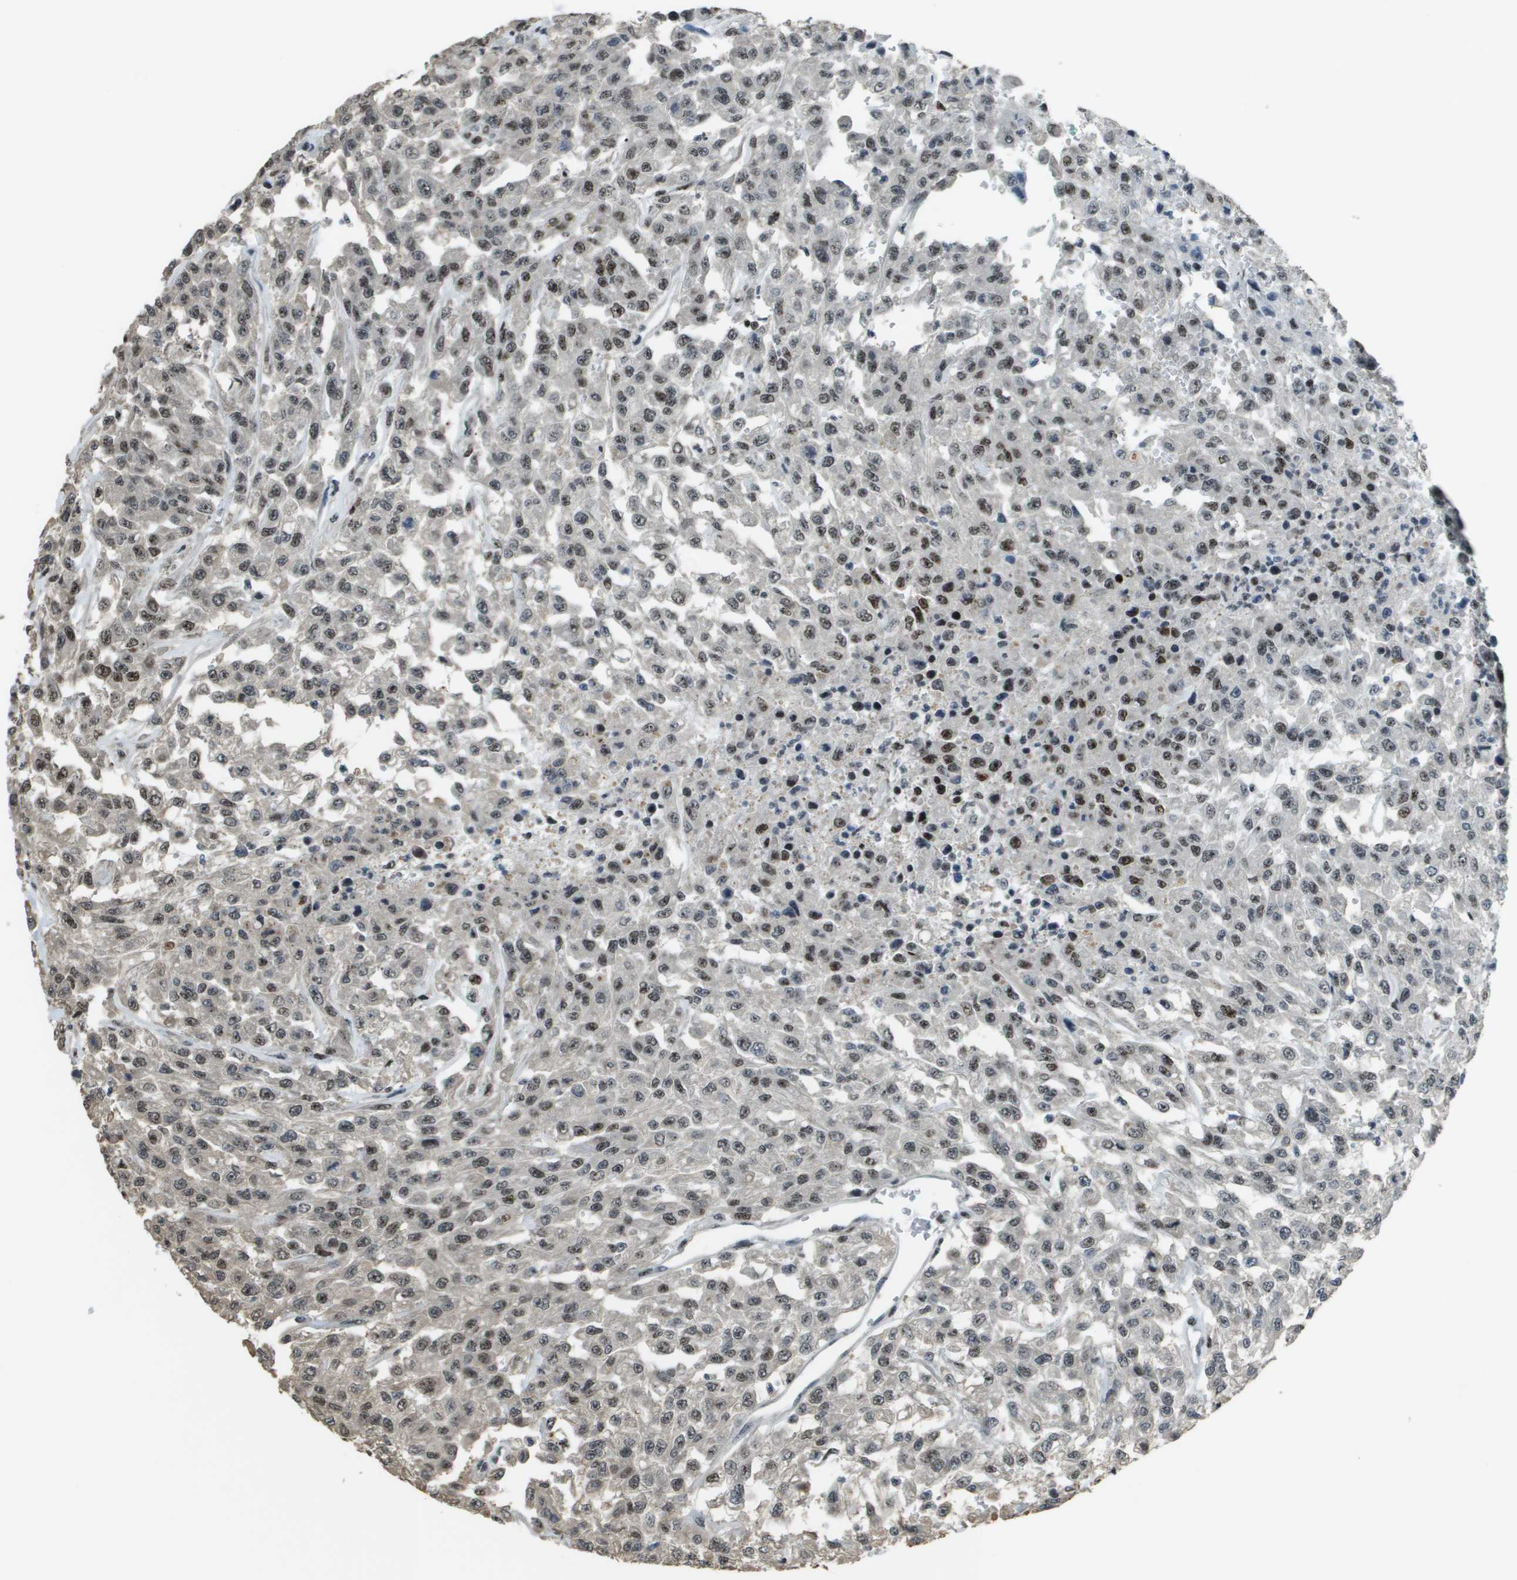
{"staining": {"intensity": "strong", "quantity": ">75%", "location": "nuclear"}, "tissue": "urothelial cancer", "cell_type": "Tumor cells", "image_type": "cancer", "snomed": [{"axis": "morphology", "description": "Urothelial carcinoma, High grade"}, {"axis": "topography", "description": "Urinary bladder"}], "caption": "An immunohistochemistry (IHC) micrograph of tumor tissue is shown. Protein staining in brown shows strong nuclear positivity in urothelial cancer within tumor cells.", "gene": "SP100", "patient": {"sex": "male", "age": 46}}